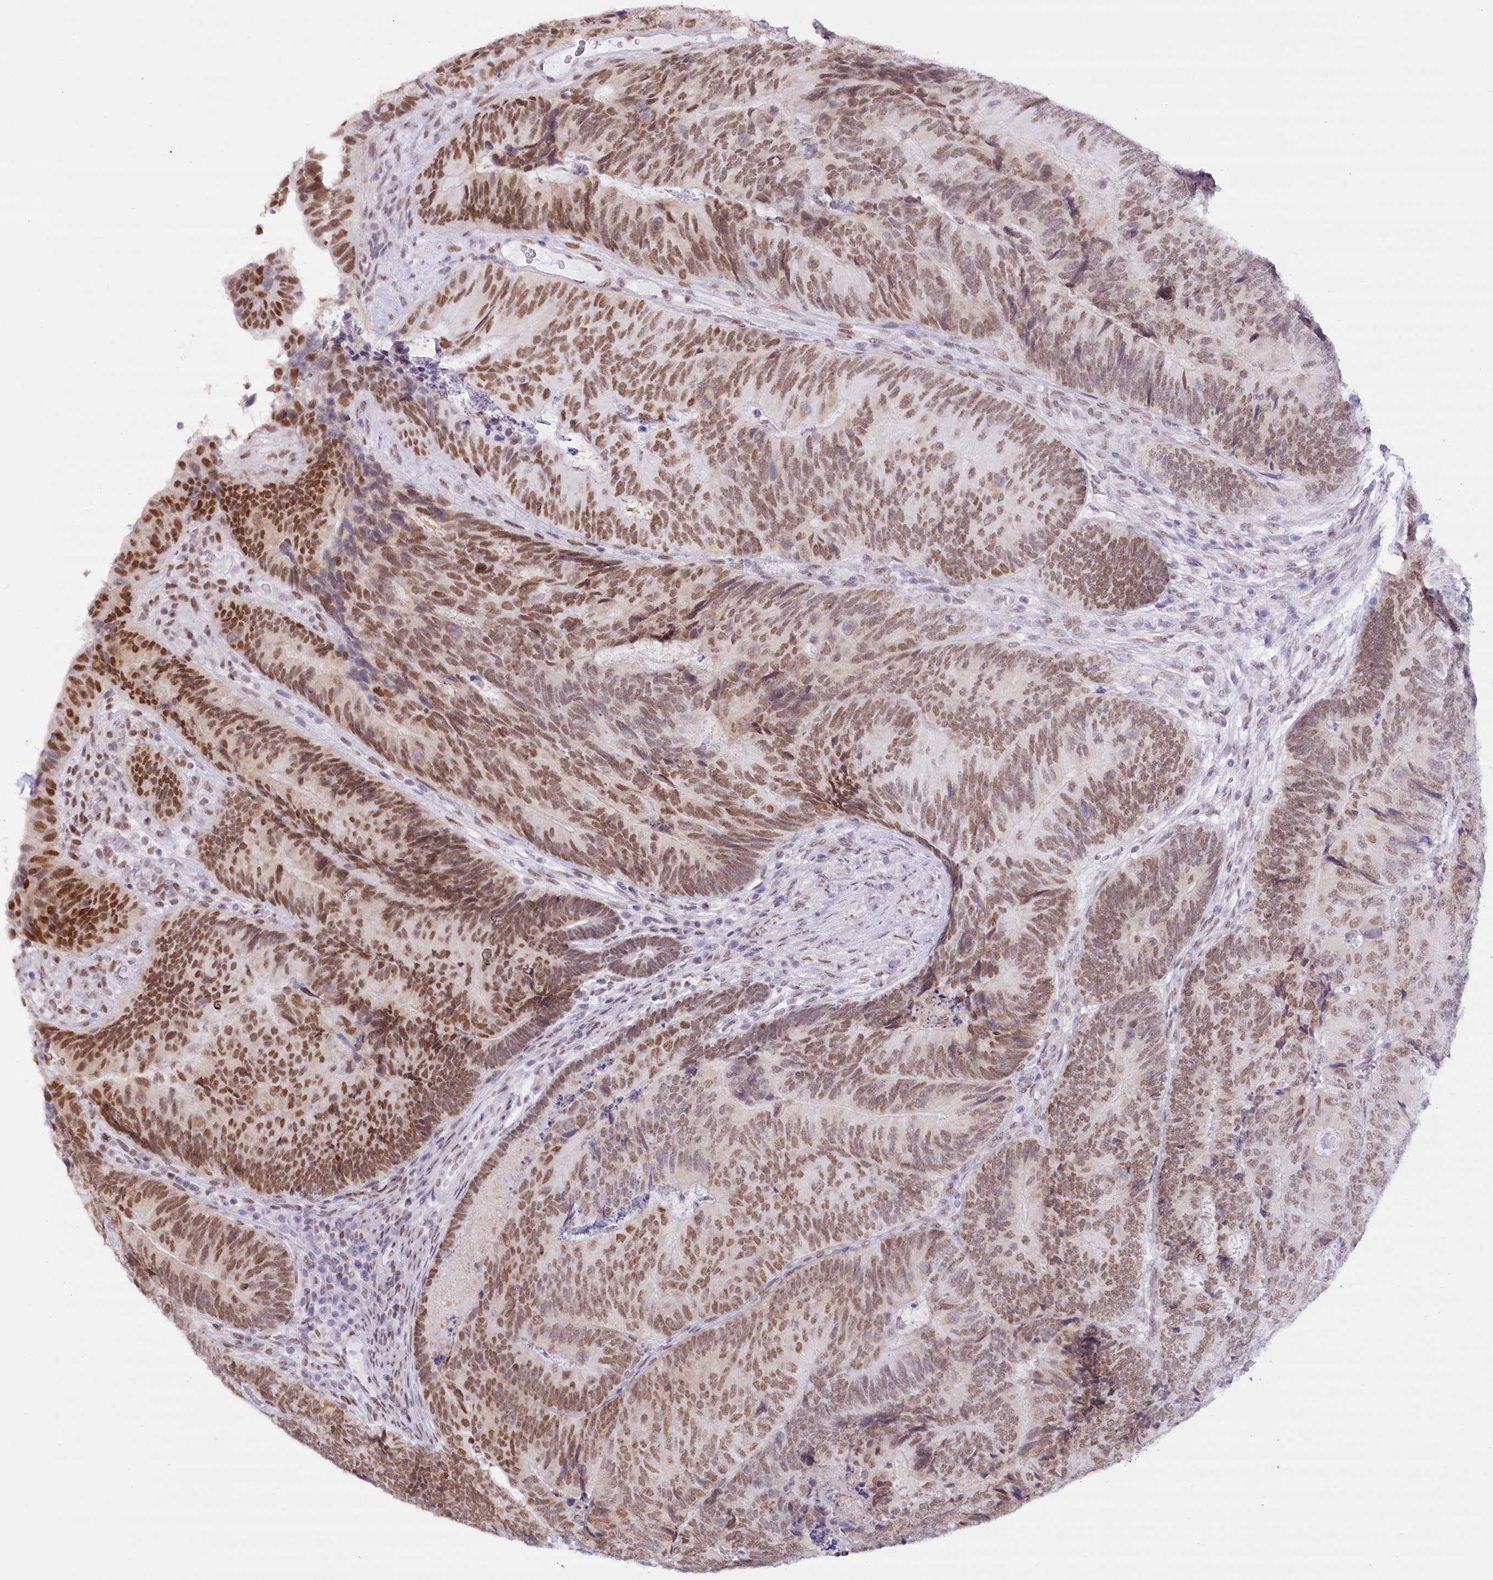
{"staining": {"intensity": "moderate", "quantity": ">75%", "location": "nuclear"}, "tissue": "colorectal cancer", "cell_type": "Tumor cells", "image_type": "cancer", "snomed": [{"axis": "morphology", "description": "Adenocarcinoma, NOS"}, {"axis": "topography", "description": "Colon"}], "caption": "Colorectal cancer (adenocarcinoma) stained with a protein marker shows moderate staining in tumor cells.", "gene": "HNRNPA0", "patient": {"sex": "female", "age": 67}}